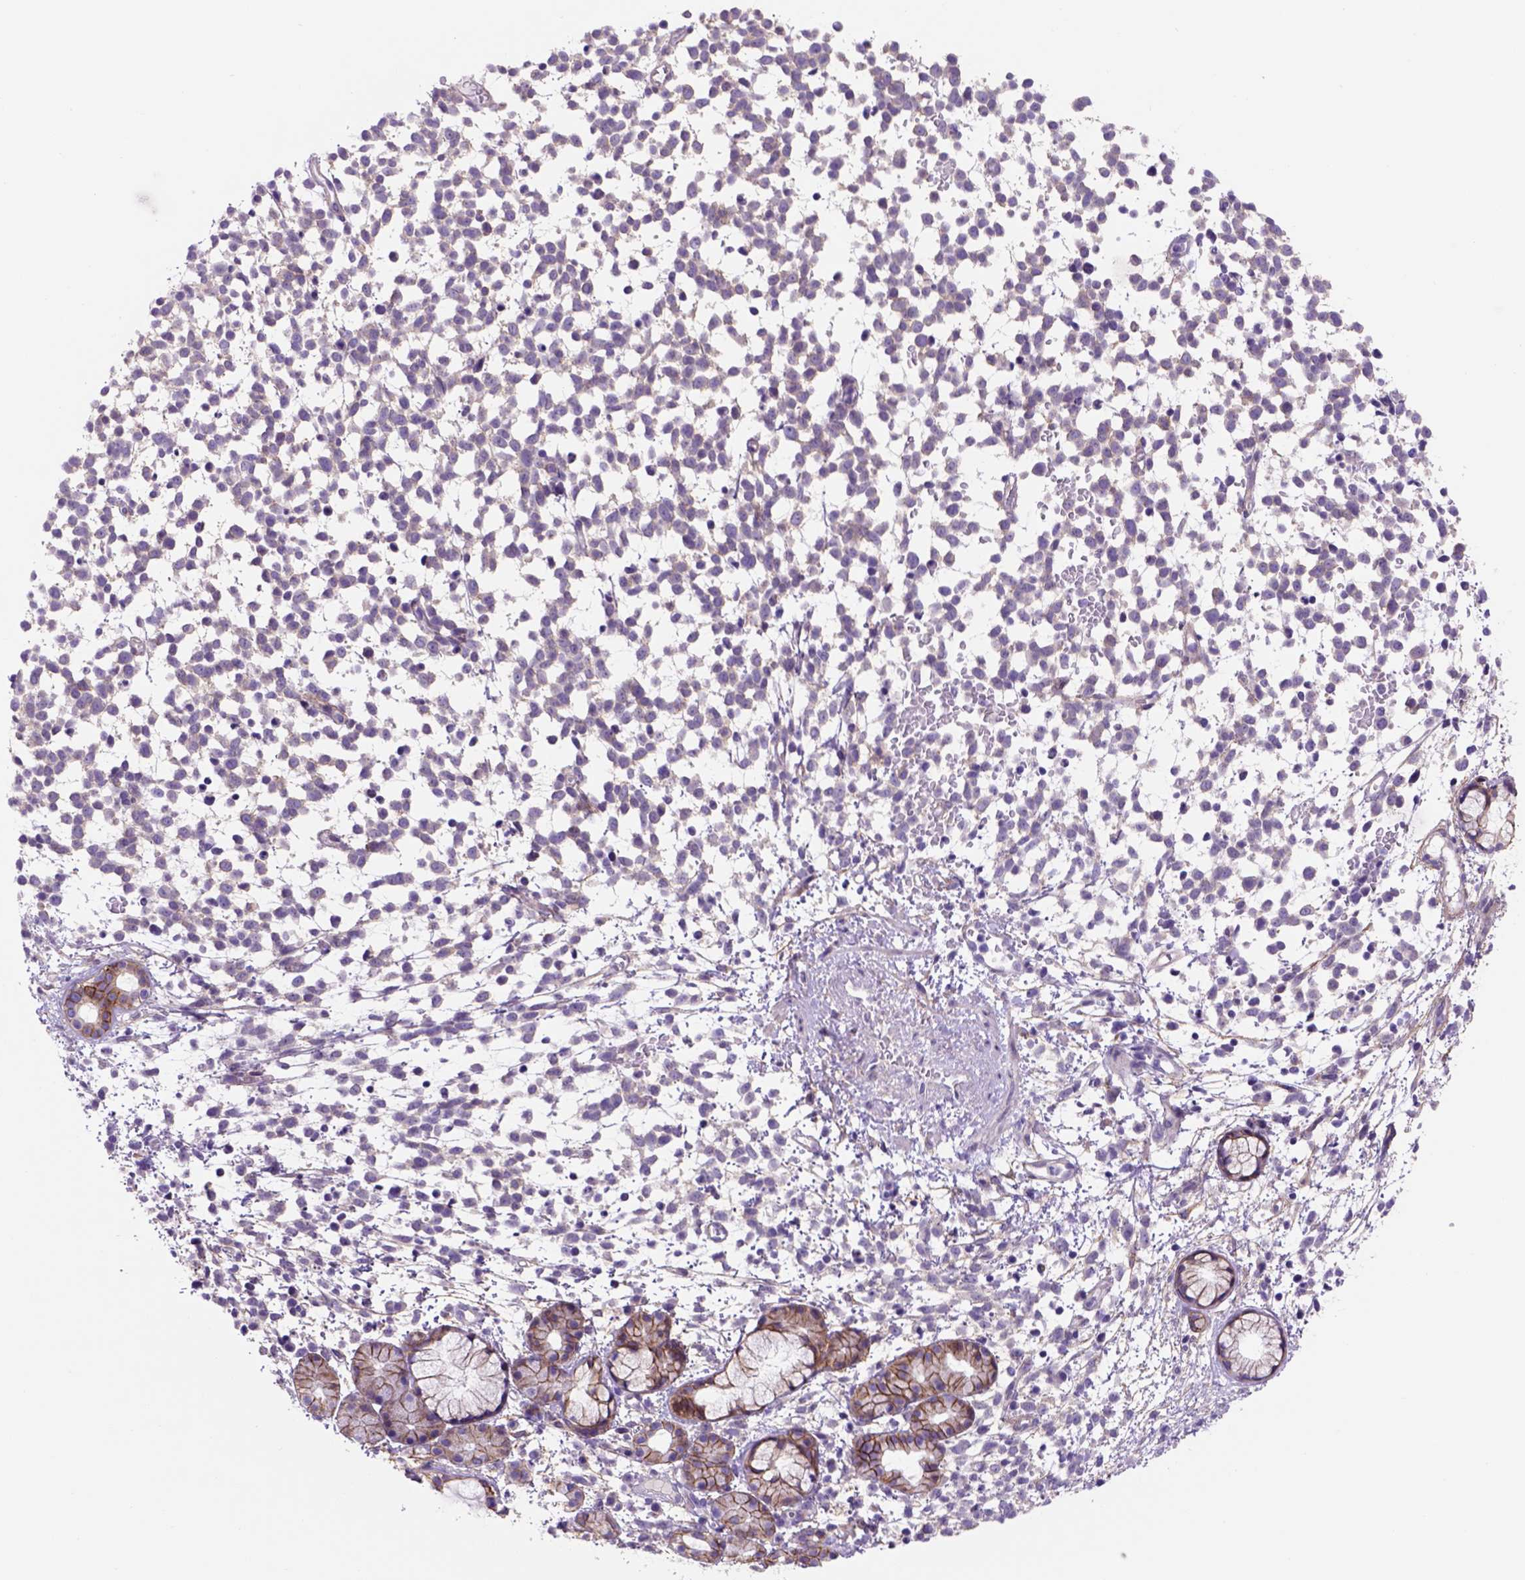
{"staining": {"intensity": "negative", "quantity": "none", "location": "none"}, "tissue": "melanoma", "cell_type": "Tumor cells", "image_type": "cancer", "snomed": [{"axis": "morphology", "description": "Malignant melanoma, NOS"}, {"axis": "topography", "description": "Skin"}], "caption": "The photomicrograph demonstrates no staining of tumor cells in malignant melanoma. (Stains: DAB immunohistochemistry with hematoxylin counter stain, Microscopy: brightfield microscopy at high magnification).", "gene": "EGFR", "patient": {"sex": "female", "age": 70}}